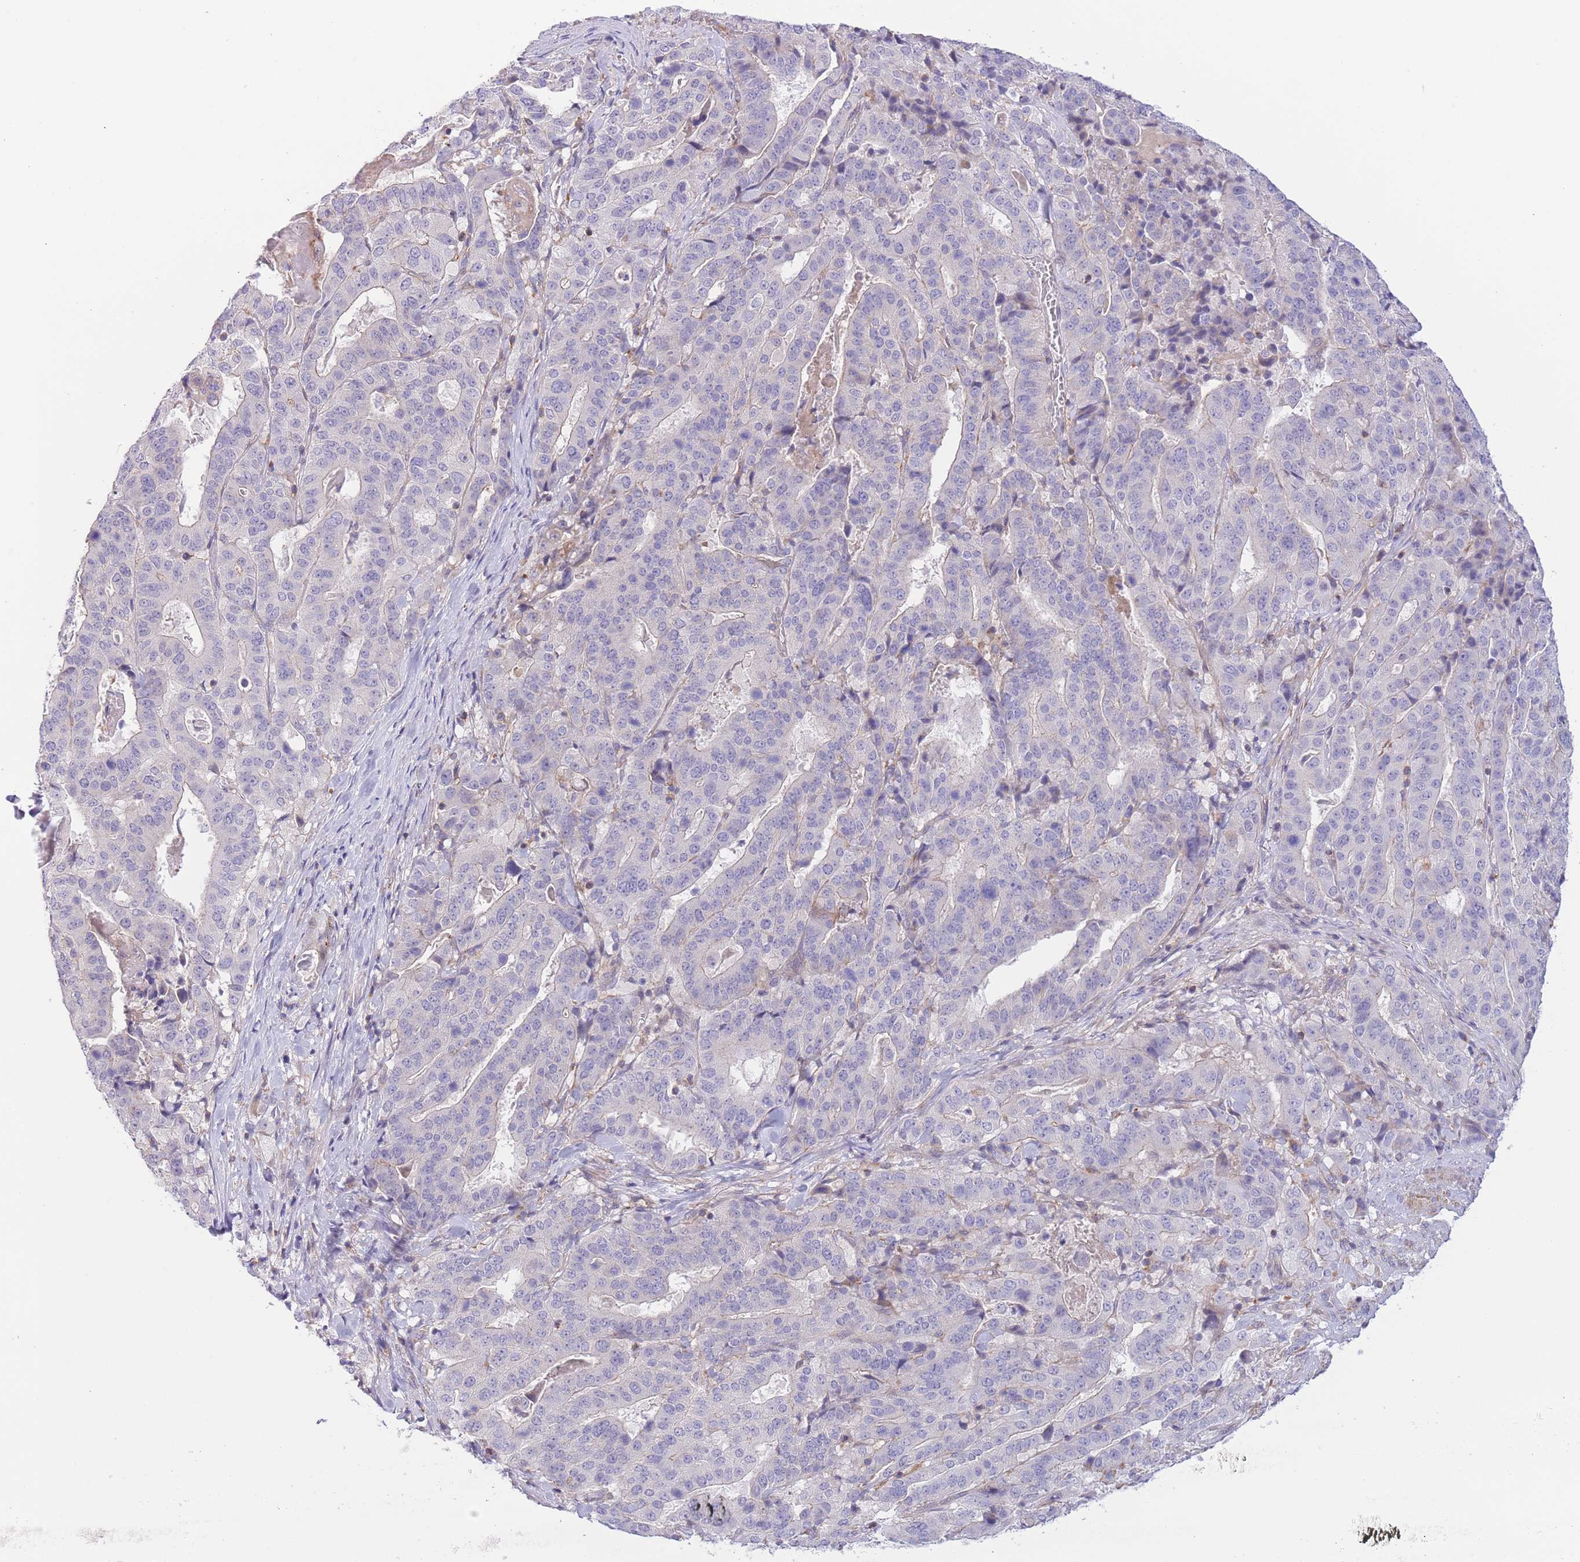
{"staining": {"intensity": "negative", "quantity": "none", "location": "none"}, "tissue": "stomach cancer", "cell_type": "Tumor cells", "image_type": "cancer", "snomed": [{"axis": "morphology", "description": "Adenocarcinoma, NOS"}, {"axis": "topography", "description": "Stomach"}], "caption": "A high-resolution micrograph shows immunohistochemistry (IHC) staining of stomach cancer (adenocarcinoma), which demonstrates no significant positivity in tumor cells.", "gene": "C9orf152", "patient": {"sex": "male", "age": 48}}